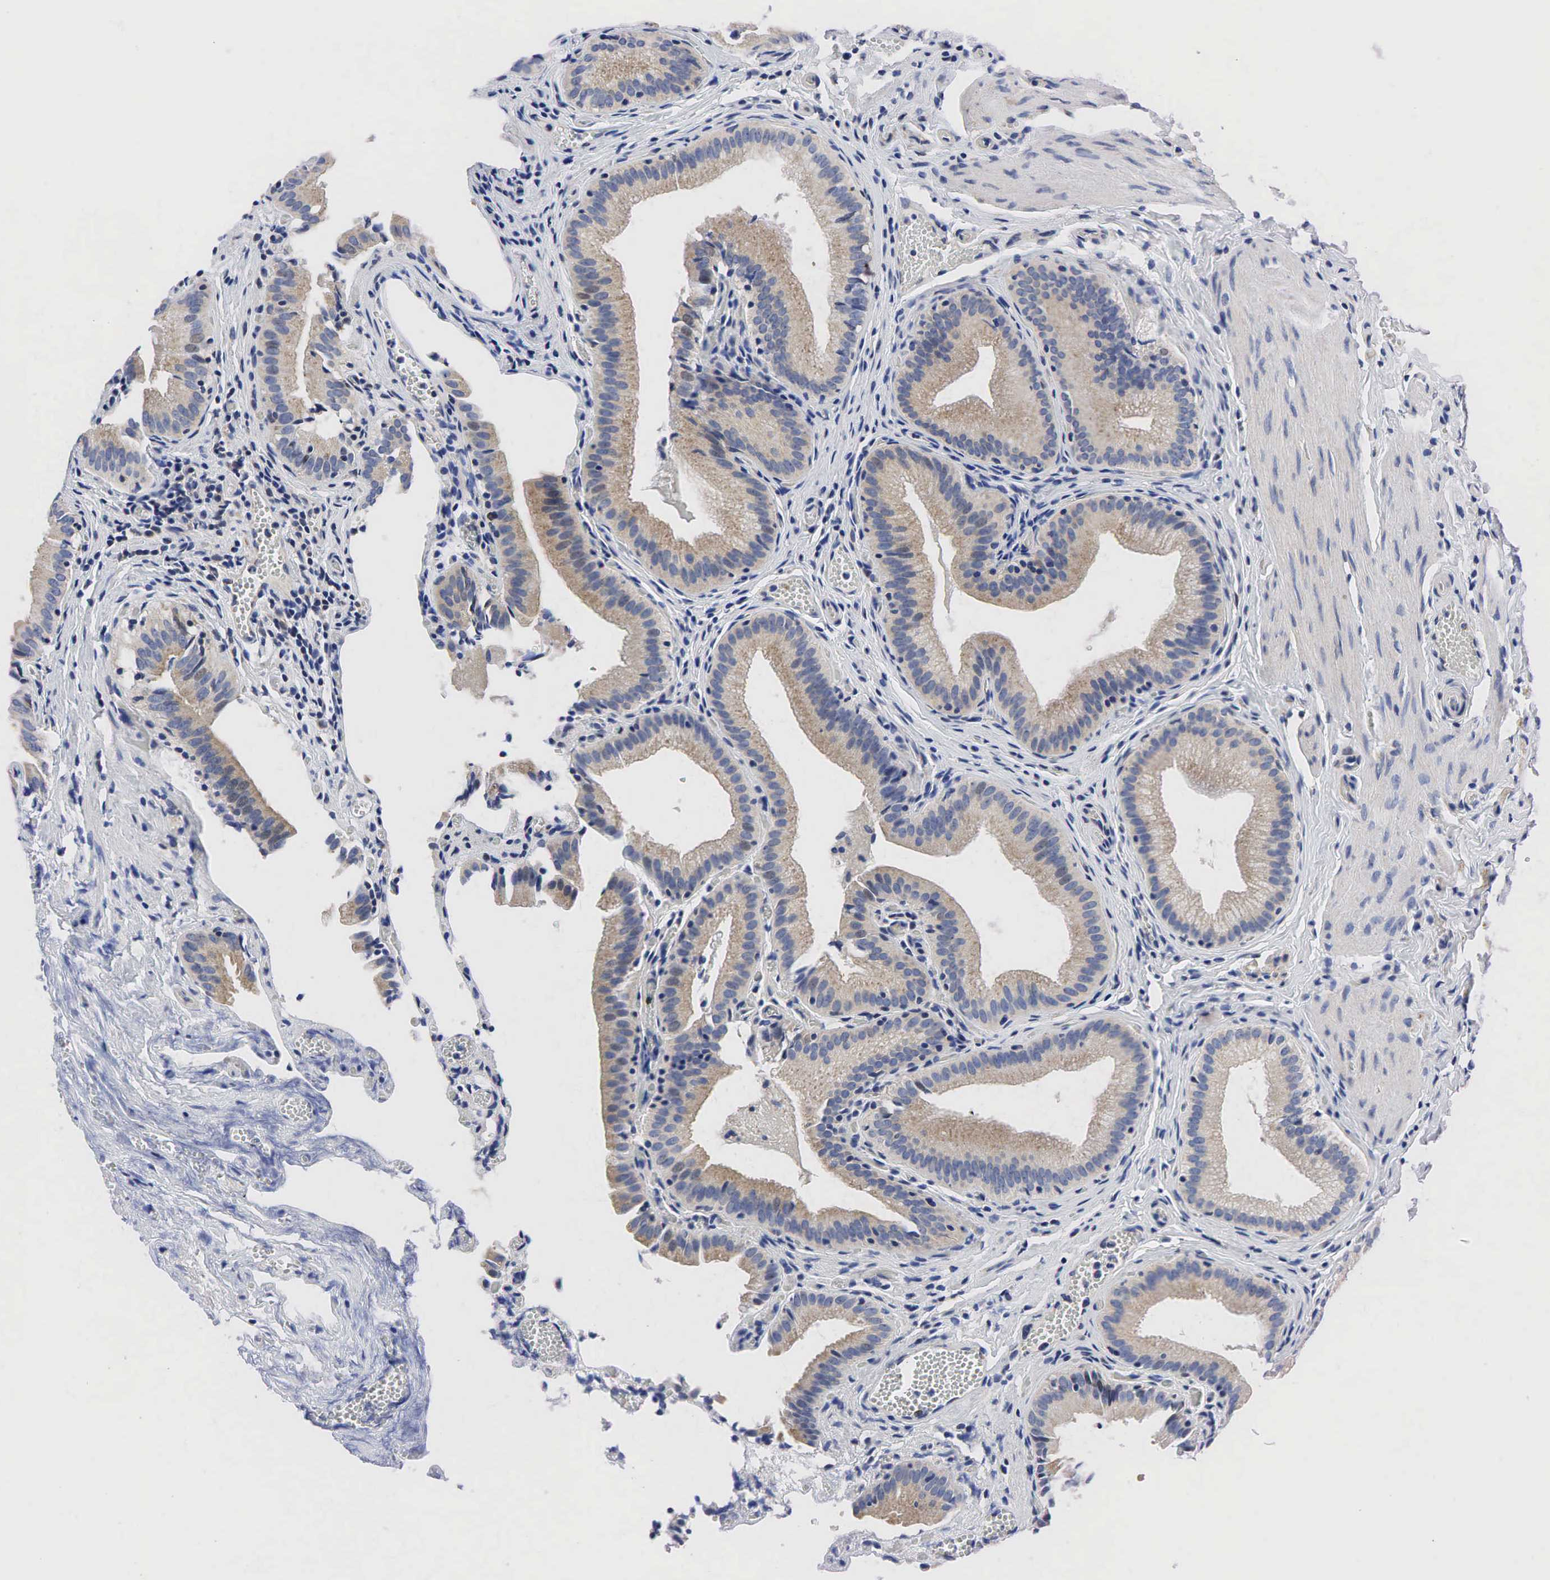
{"staining": {"intensity": "weak", "quantity": ">75%", "location": "cytoplasmic/membranous"}, "tissue": "gallbladder", "cell_type": "Glandular cells", "image_type": "normal", "snomed": [{"axis": "morphology", "description": "Normal tissue, NOS"}, {"axis": "topography", "description": "Gallbladder"}], "caption": "Benign gallbladder exhibits weak cytoplasmic/membranous positivity in about >75% of glandular cells, visualized by immunohistochemistry.", "gene": "PGR", "patient": {"sex": "female", "age": 44}}